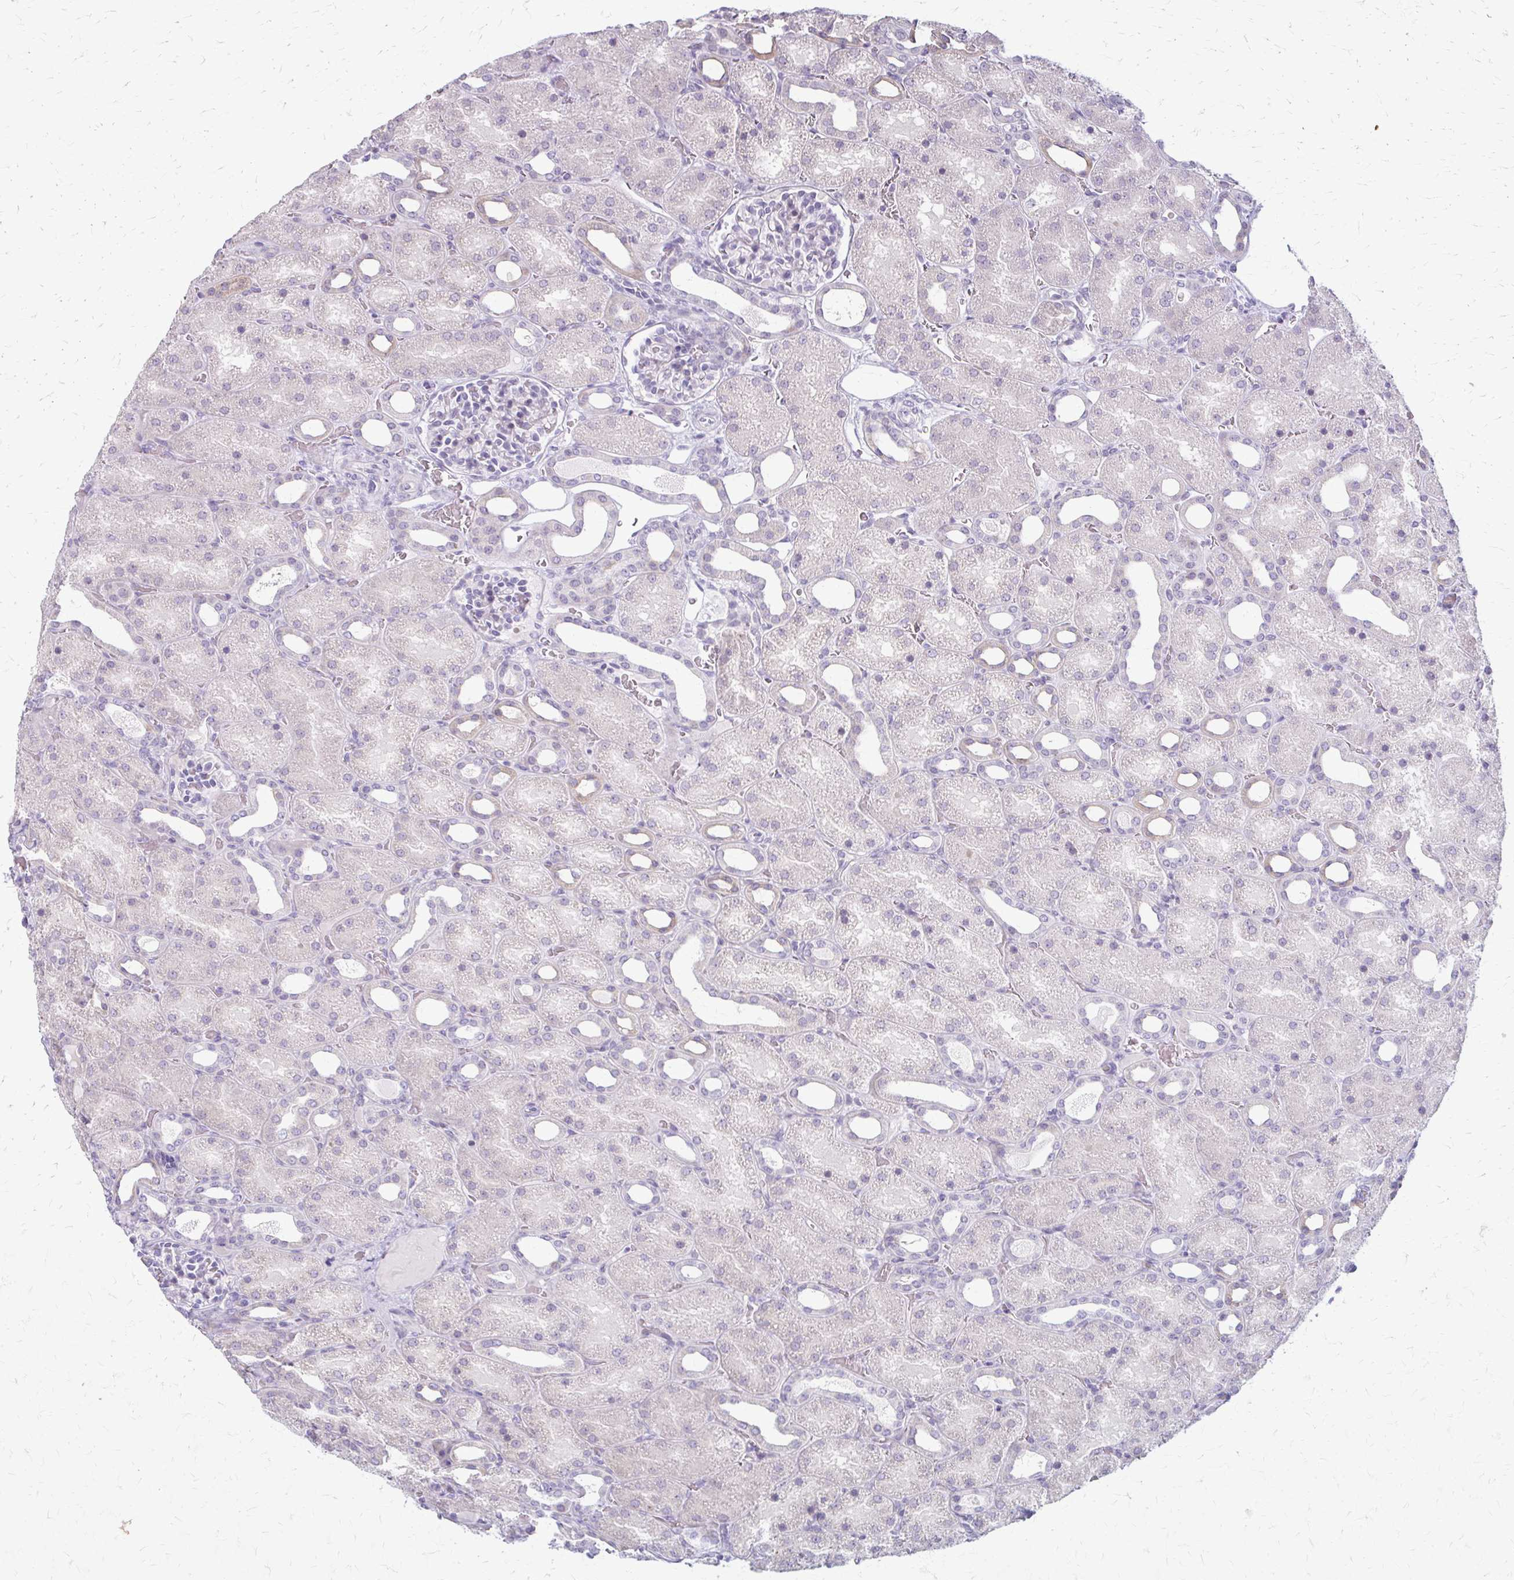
{"staining": {"intensity": "negative", "quantity": "none", "location": "none"}, "tissue": "kidney", "cell_type": "Cells in glomeruli", "image_type": "normal", "snomed": [{"axis": "morphology", "description": "Normal tissue, NOS"}, {"axis": "topography", "description": "Kidney"}], "caption": "Immunohistochemical staining of unremarkable human kidney exhibits no significant staining in cells in glomeruli. (DAB immunohistochemistry (IHC) visualized using brightfield microscopy, high magnification).", "gene": "LDLRAP1", "patient": {"sex": "male", "age": 2}}